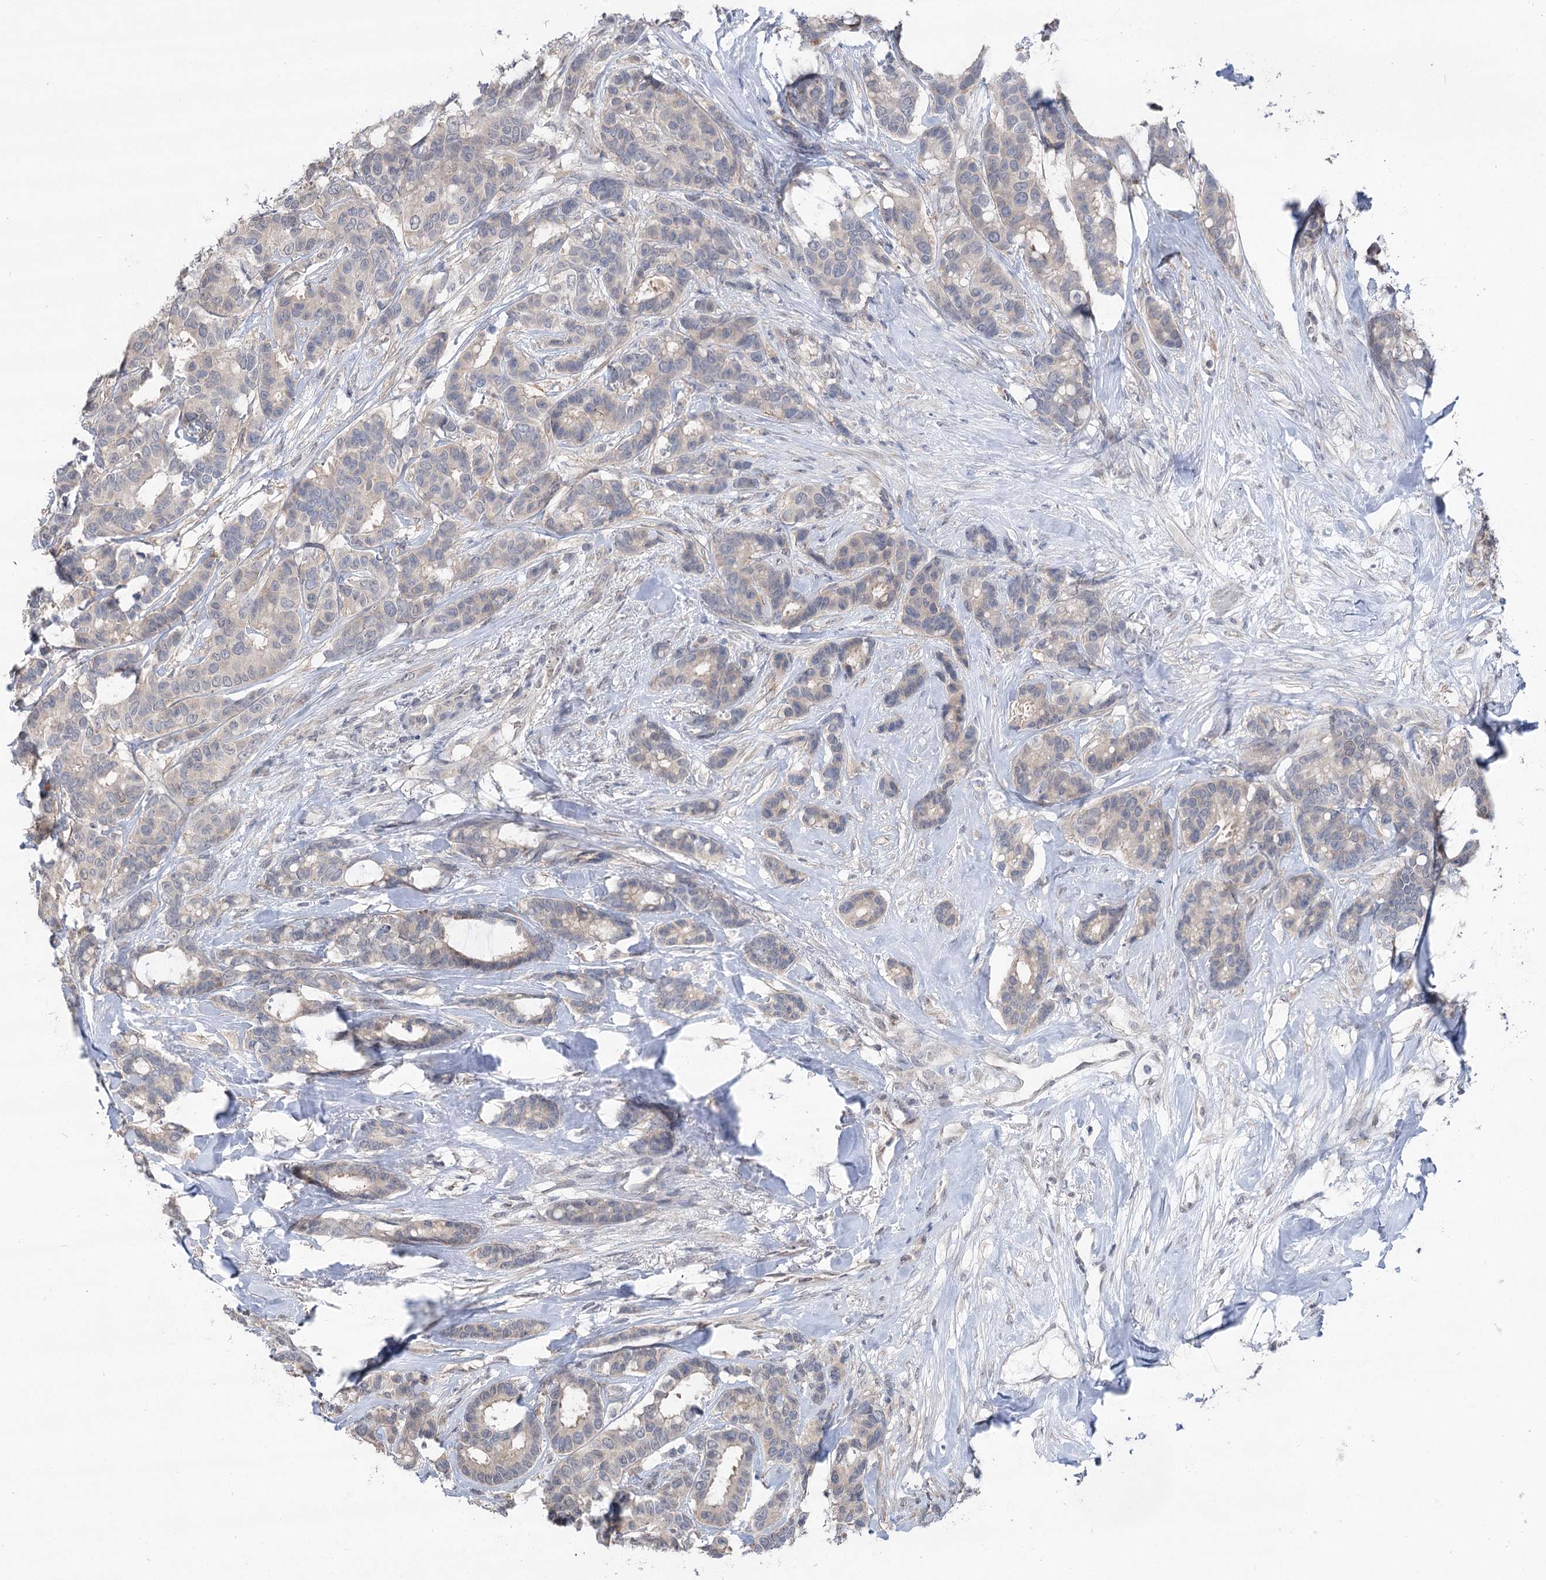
{"staining": {"intensity": "negative", "quantity": "none", "location": "none"}, "tissue": "breast cancer", "cell_type": "Tumor cells", "image_type": "cancer", "snomed": [{"axis": "morphology", "description": "Duct carcinoma"}, {"axis": "topography", "description": "Breast"}], "caption": "High power microscopy image of an immunohistochemistry histopathology image of breast cancer (intraductal carcinoma), revealing no significant staining in tumor cells. Brightfield microscopy of IHC stained with DAB (brown) and hematoxylin (blue), captured at high magnification.", "gene": "CCSER2", "patient": {"sex": "female", "age": 87}}